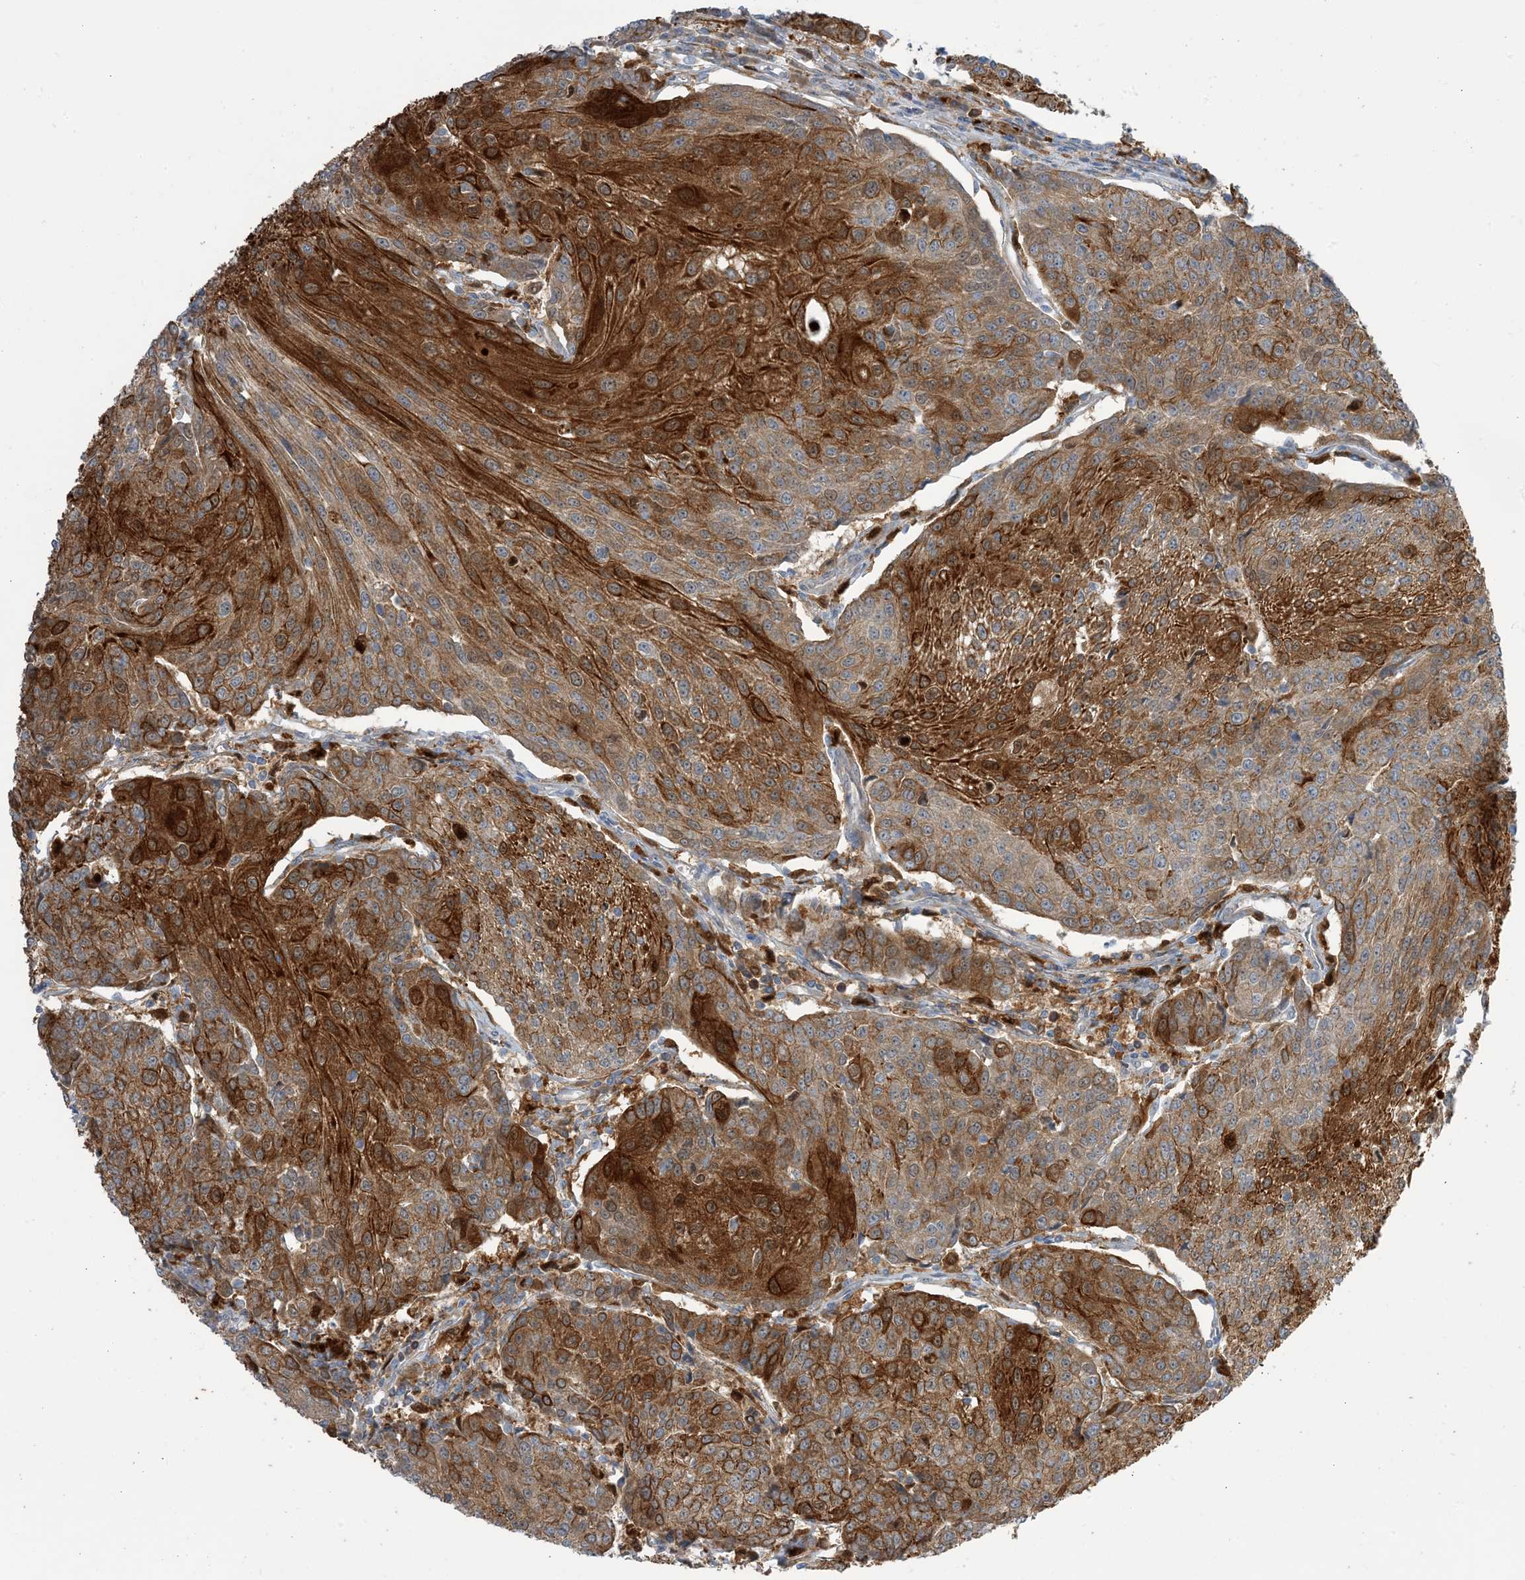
{"staining": {"intensity": "strong", "quantity": "25%-75%", "location": "cytoplasmic/membranous"}, "tissue": "urothelial cancer", "cell_type": "Tumor cells", "image_type": "cancer", "snomed": [{"axis": "morphology", "description": "Urothelial carcinoma, High grade"}, {"axis": "topography", "description": "Urinary bladder"}], "caption": "This is an image of IHC staining of urothelial cancer, which shows strong expression in the cytoplasmic/membranous of tumor cells.", "gene": "NAGK", "patient": {"sex": "female", "age": 85}}